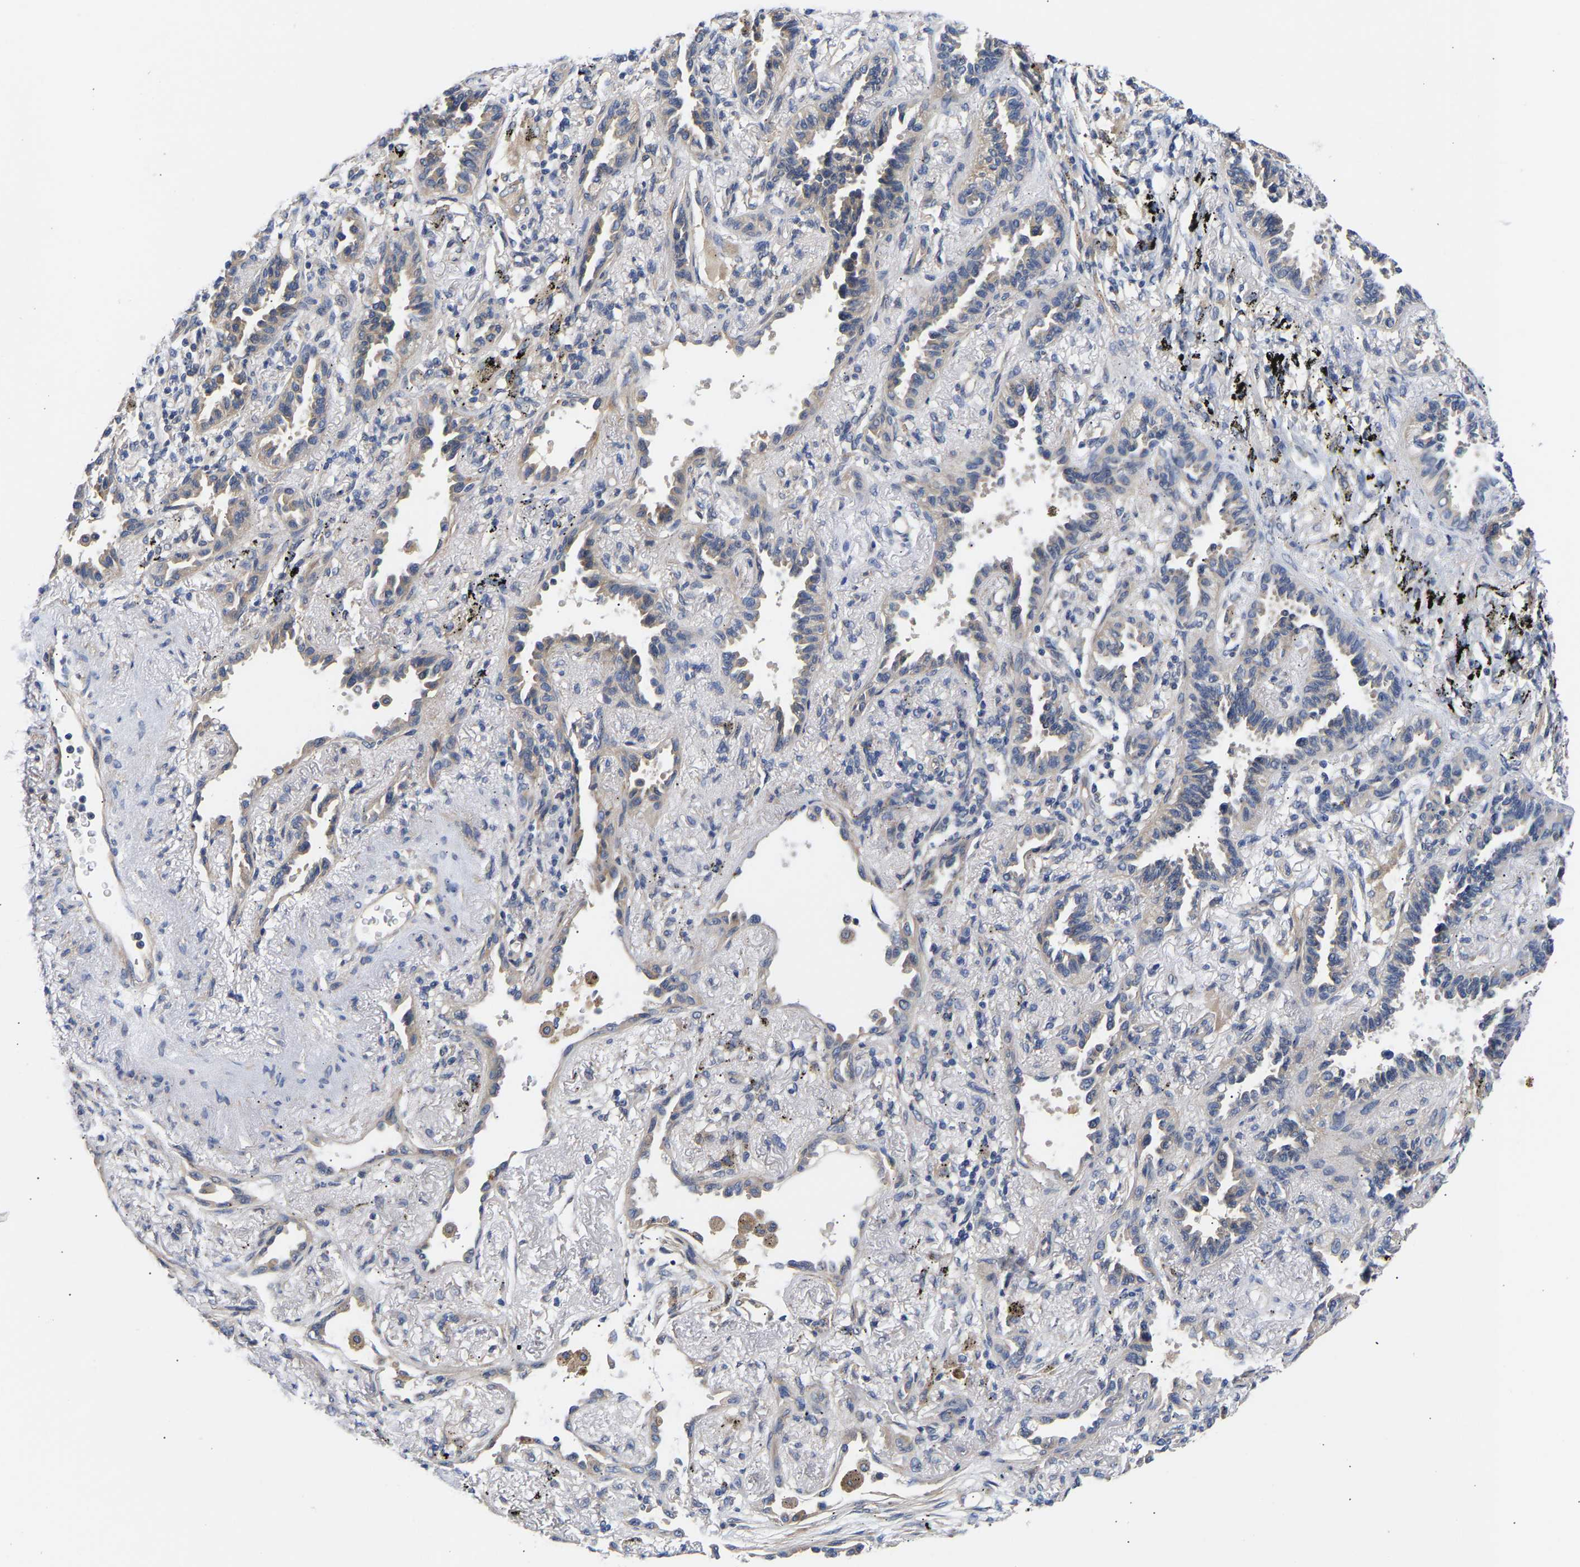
{"staining": {"intensity": "moderate", "quantity": "<25%", "location": "cytoplasmic/membranous"}, "tissue": "lung cancer", "cell_type": "Tumor cells", "image_type": "cancer", "snomed": [{"axis": "morphology", "description": "Adenocarcinoma, NOS"}, {"axis": "topography", "description": "Lung"}], "caption": "Brown immunohistochemical staining in lung cancer exhibits moderate cytoplasmic/membranous staining in about <25% of tumor cells.", "gene": "KASH5", "patient": {"sex": "male", "age": 59}}